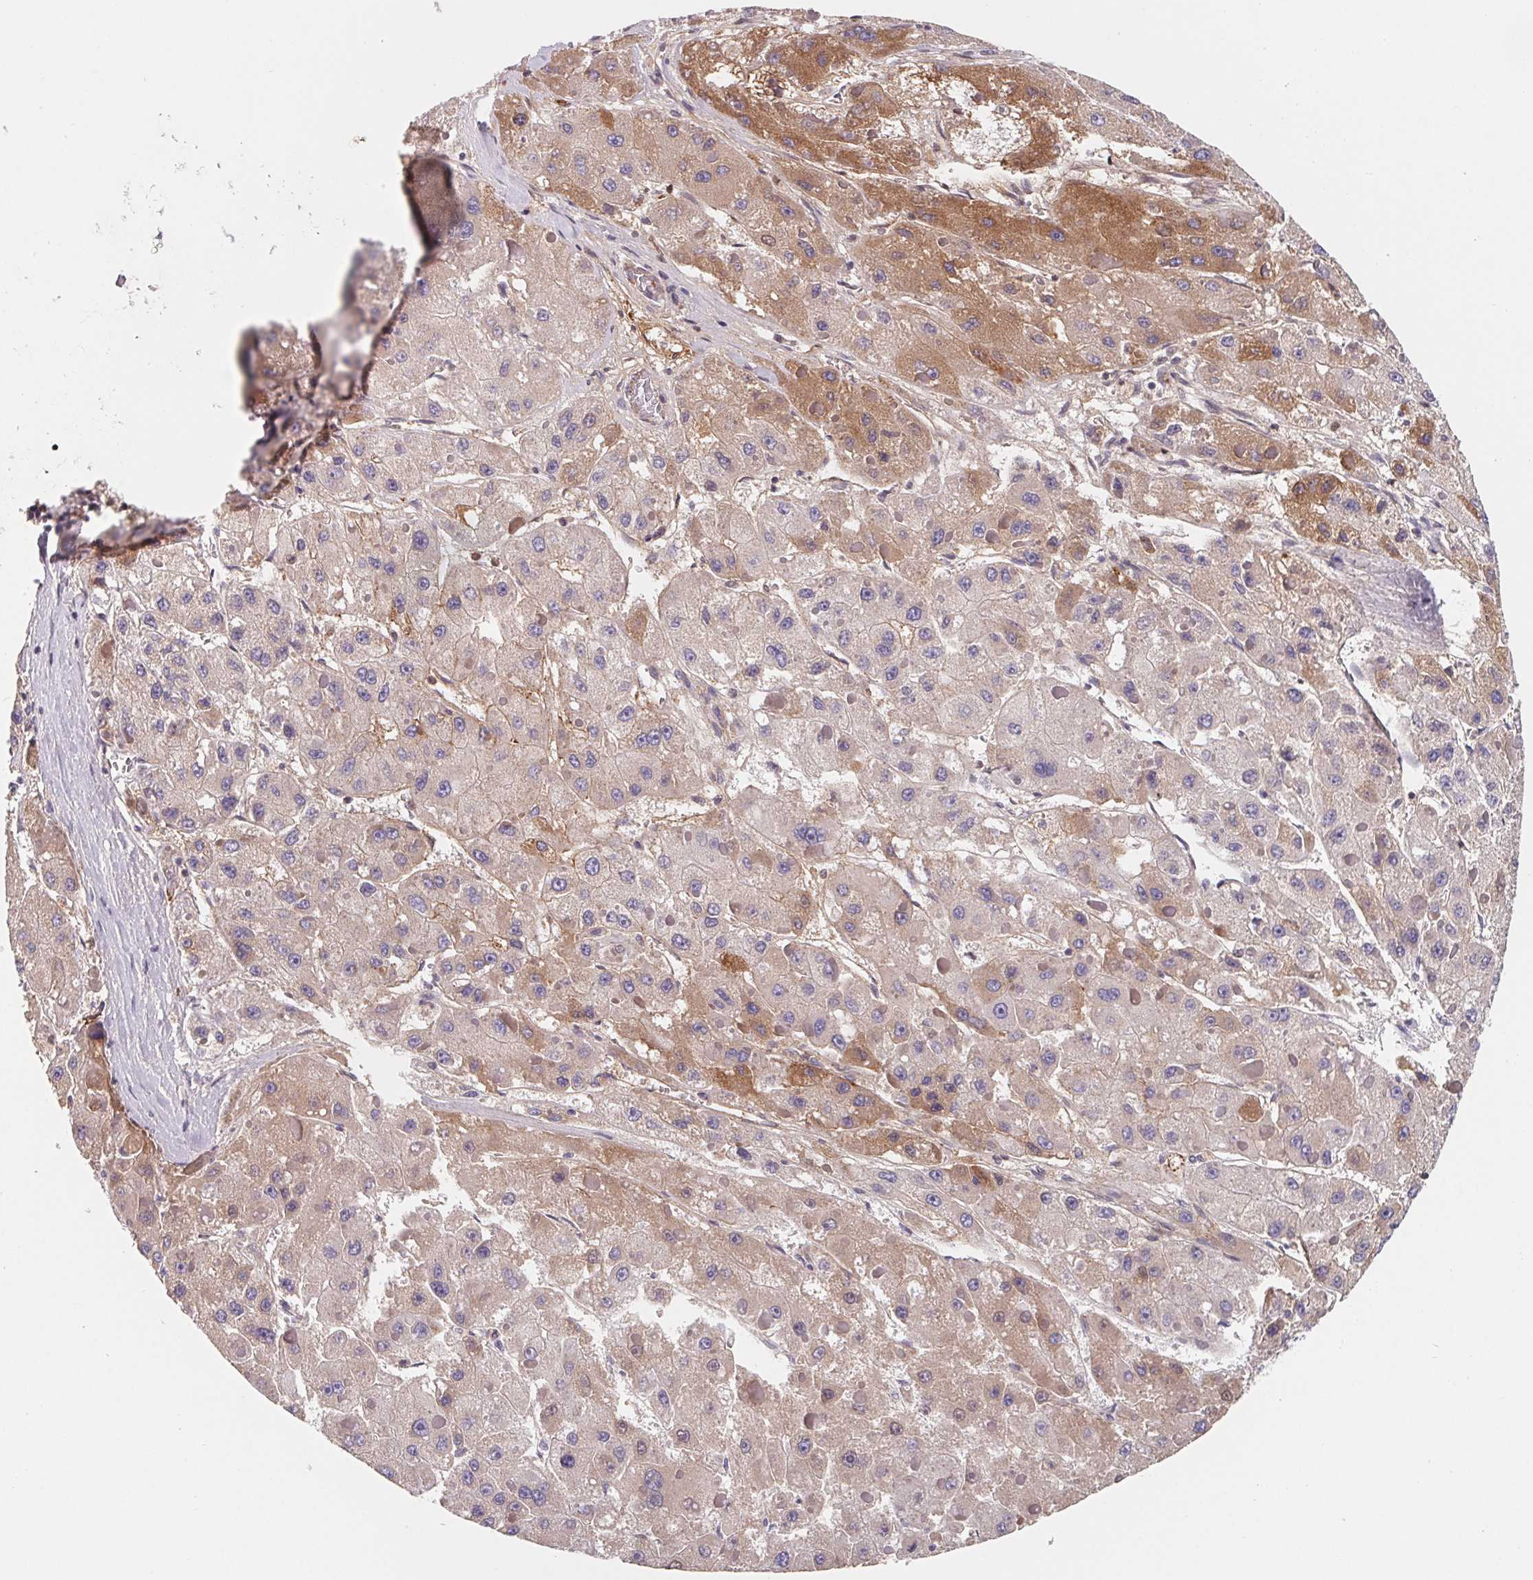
{"staining": {"intensity": "moderate", "quantity": "<25%", "location": "cytoplasmic/membranous"}, "tissue": "liver cancer", "cell_type": "Tumor cells", "image_type": "cancer", "snomed": [{"axis": "morphology", "description": "Carcinoma, Hepatocellular, NOS"}, {"axis": "topography", "description": "Liver"}], "caption": "Protein expression analysis of liver cancer (hepatocellular carcinoma) shows moderate cytoplasmic/membranous staining in approximately <25% of tumor cells.", "gene": "LPA", "patient": {"sex": "female", "age": 73}}